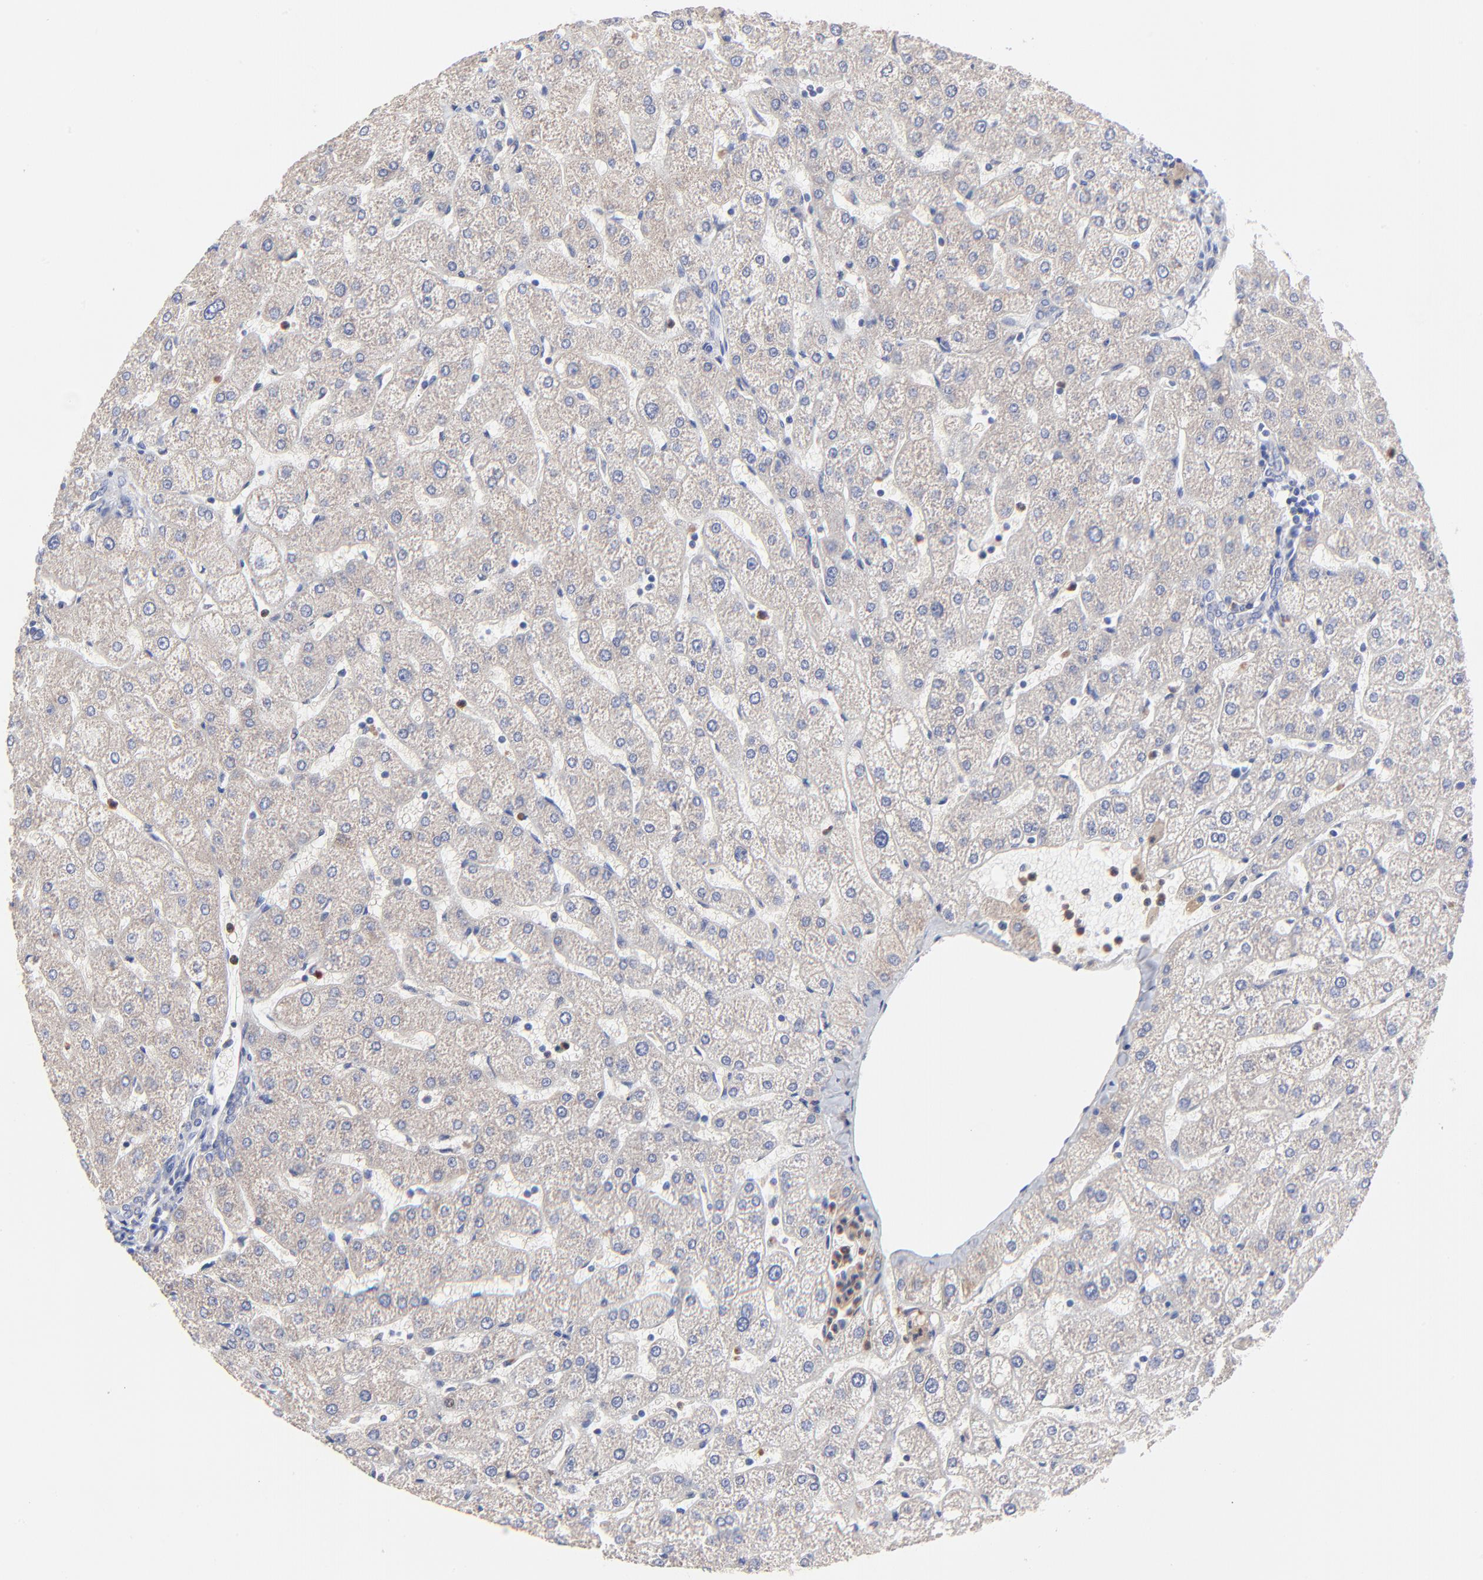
{"staining": {"intensity": "negative", "quantity": "none", "location": "none"}, "tissue": "liver", "cell_type": "Cholangiocytes", "image_type": "normal", "snomed": [{"axis": "morphology", "description": "Normal tissue, NOS"}, {"axis": "topography", "description": "Liver"}], "caption": "IHC image of normal liver stained for a protein (brown), which demonstrates no positivity in cholangiocytes.", "gene": "PPFIBP2", "patient": {"sex": "male", "age": 67}}